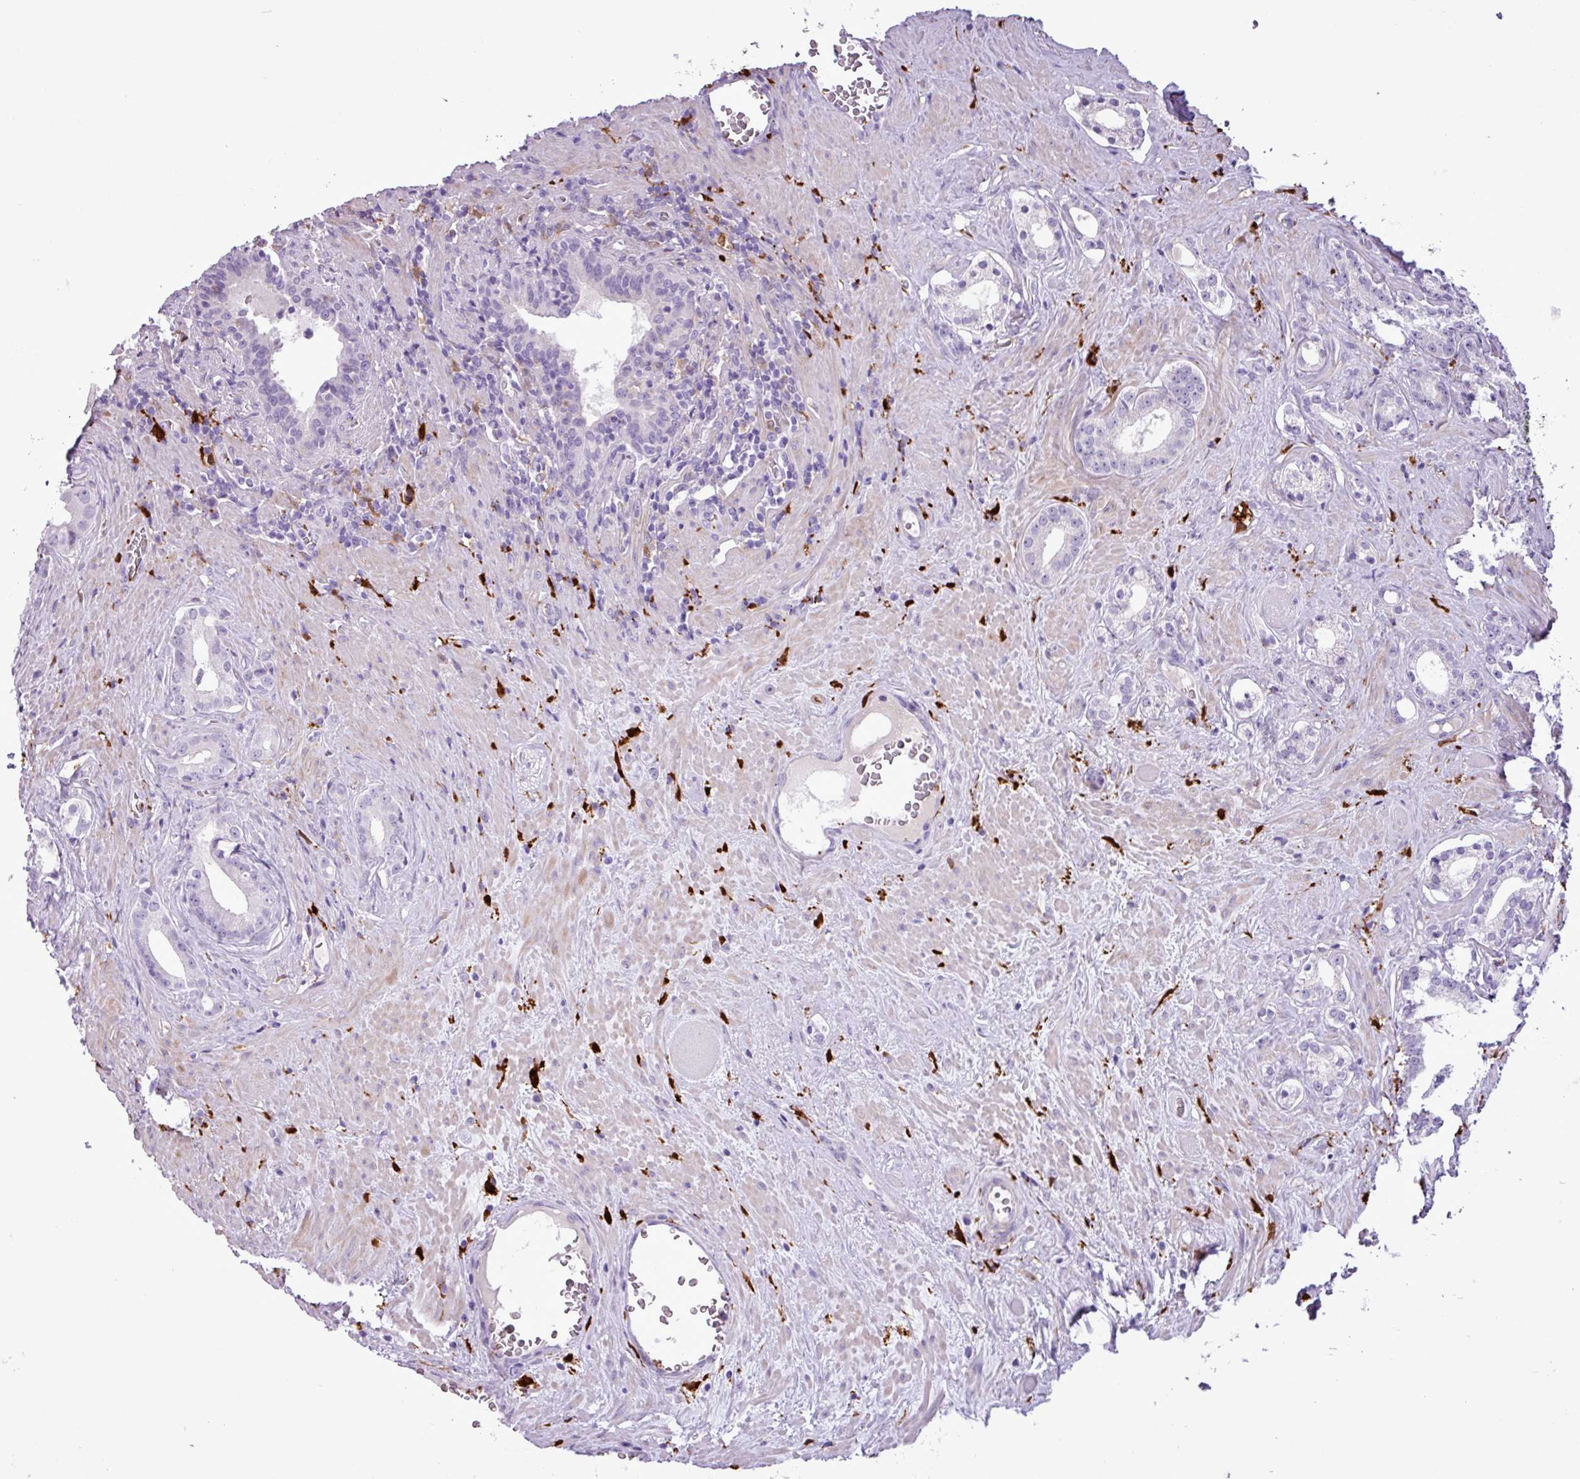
{"staining": {"intensity": "negative", "quantity": "none", "location": "none"}, "tissue": "prostate cancer", "cell_type": "Tumor cells", "image_type": "cancer", "snomed": [{"axis": "morphology", "description": "Adenocarcinoma, Low grade"}, {"axis": "topography", "description": "Prostate"}], "caption": "Human prostate cancer (adenocarcinoma (low-grade)) stained for a protein using immunohistochemistry exhibits no positivity in tumor cells.", "gene": "TMEM200C", "patient": {"sex": "male", "age": 71}}